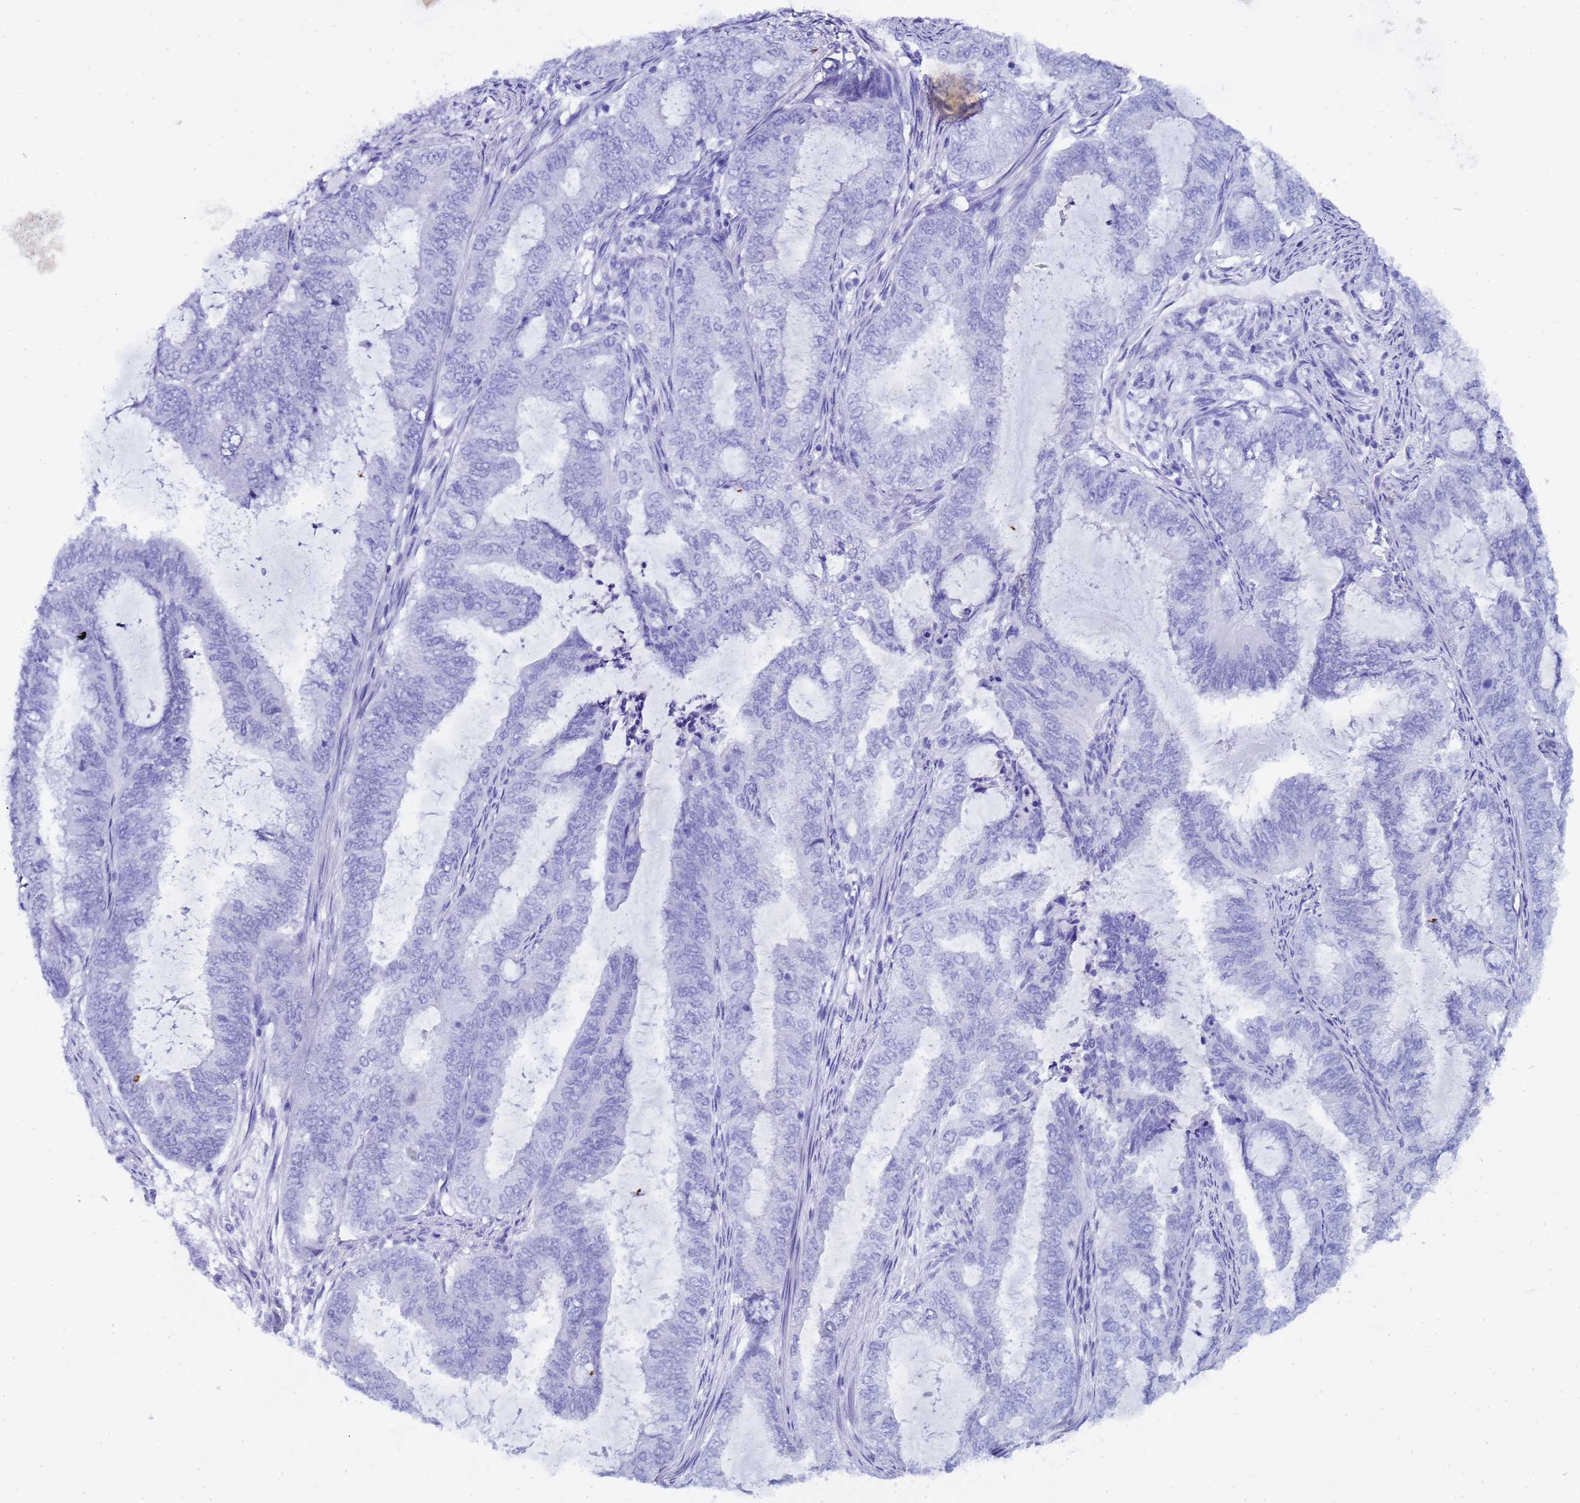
{"staining": {"intensity": "negative", "quantity": "none", "location": "none"}, "tissue": "endometrial cancer", "cell_type": "Tumor cells", "image_type": "cancer", "snomed": [{"axis": "morphology", "description": "Adenocarcinoma, NOS"}, {"axis": "topography", "description": "Endometrium"}], "caption": "High power microscopy photomicrograph of an immunohistochemistry (IHC) photomicrograph of endometrial cancer (adenocarcinoma), revealing no significant positivity in tumor cells.", "gene": "CTRC", "patient": {"sex": "female", "age": 51}}